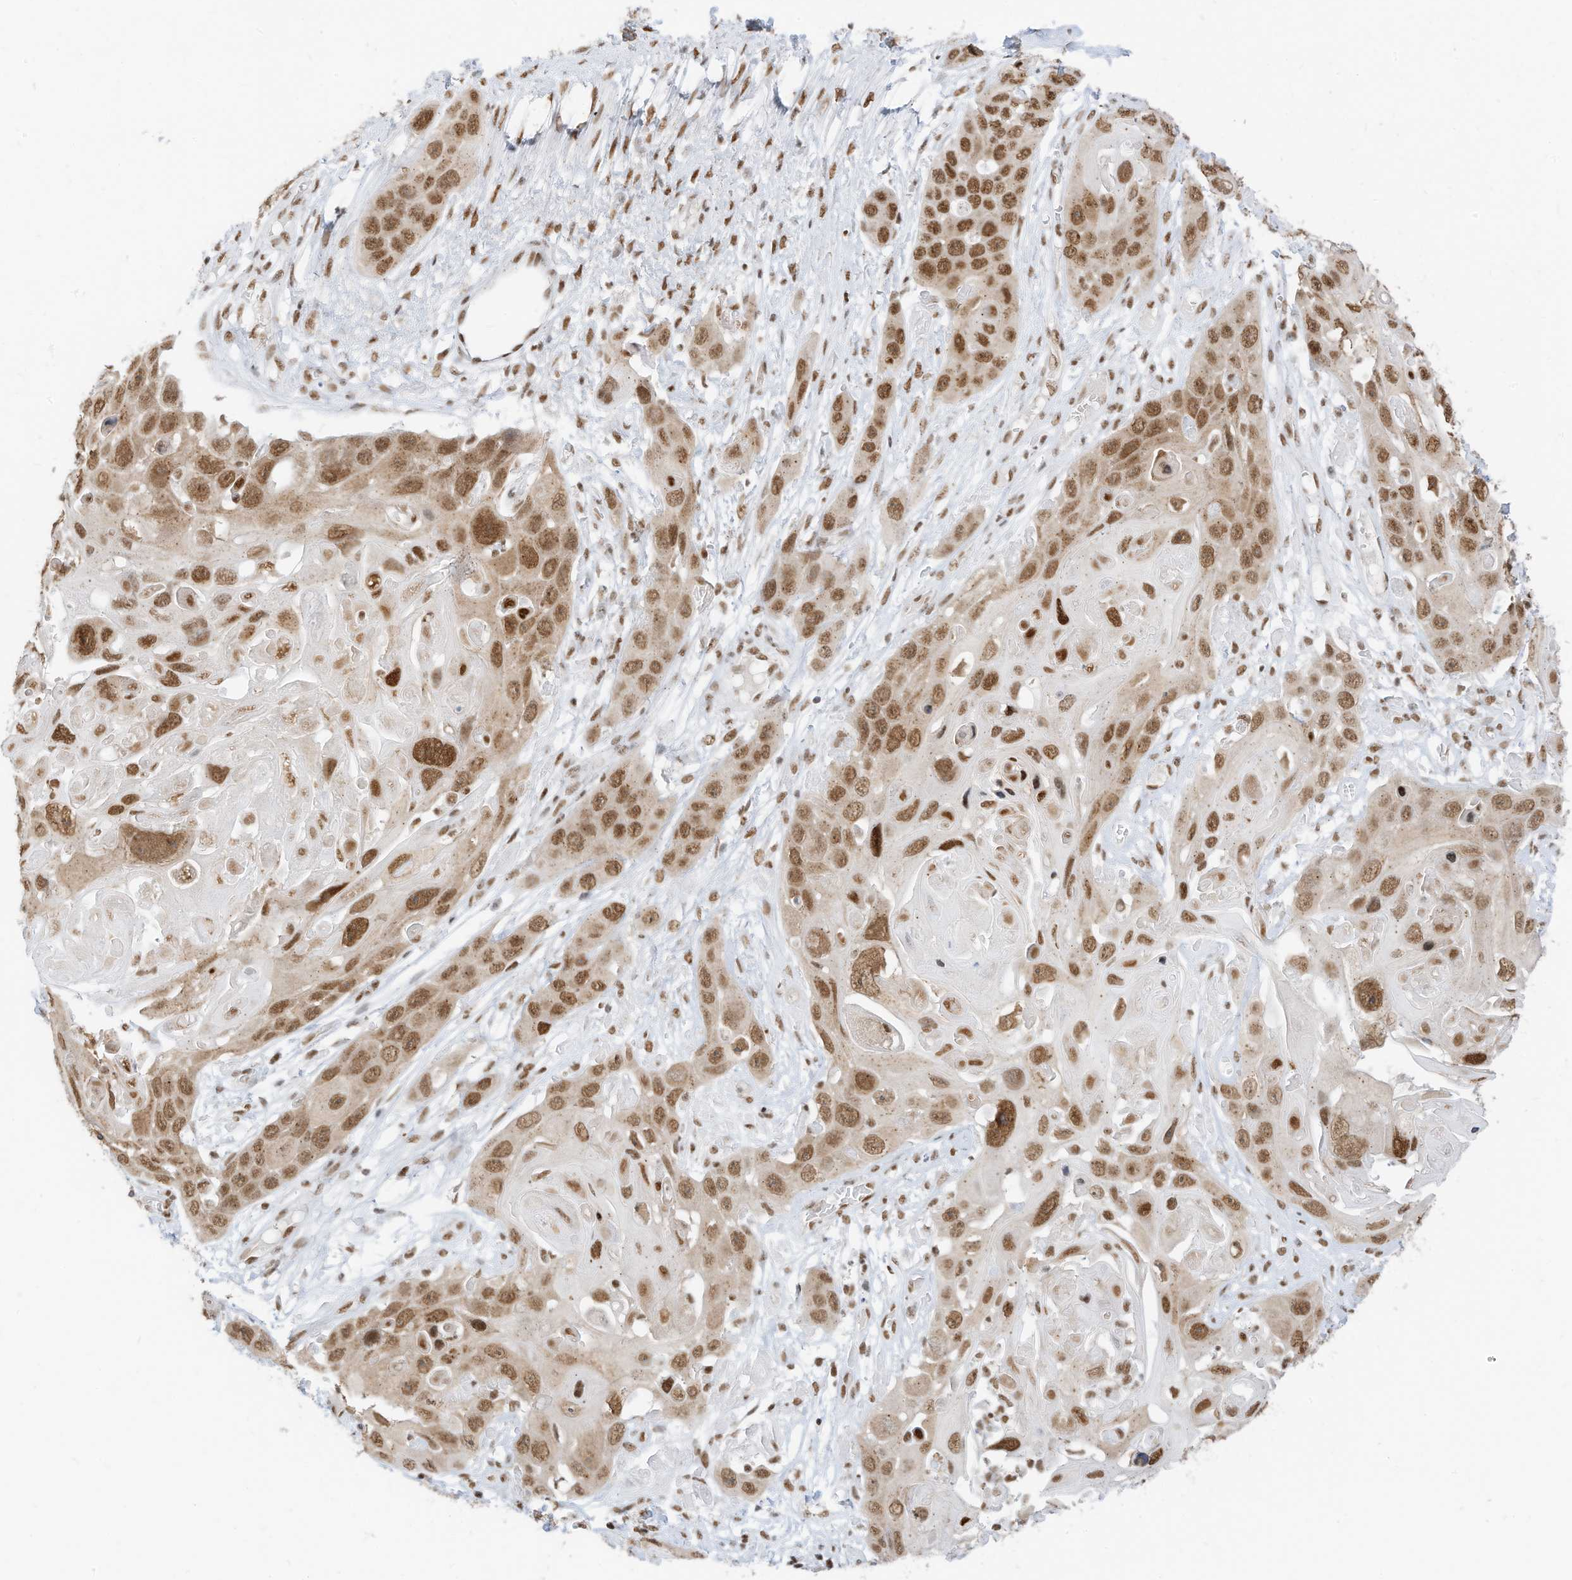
{"staining": {"intensity": "moderate", "quantity": ">75%", "location": "nuclear"}, "tissue": "skin cancer", "cell_type": "Tumor cells", "image_type": "cancer", "snomed": [{"axis": "morphology", "description": "Squamous cell carcinoma, NOS"}, {"axis": "topography", "description": "Skin"}], "caption": "High-power microscopy captured an immunohistochemistry histopathology image of skin squamous cell carcinoma, revealing moderate nuclear staining in approximately >75% of tumor cells.", "gene": "SMARCA2", "patient": {"sex": "male", "age": 55}}